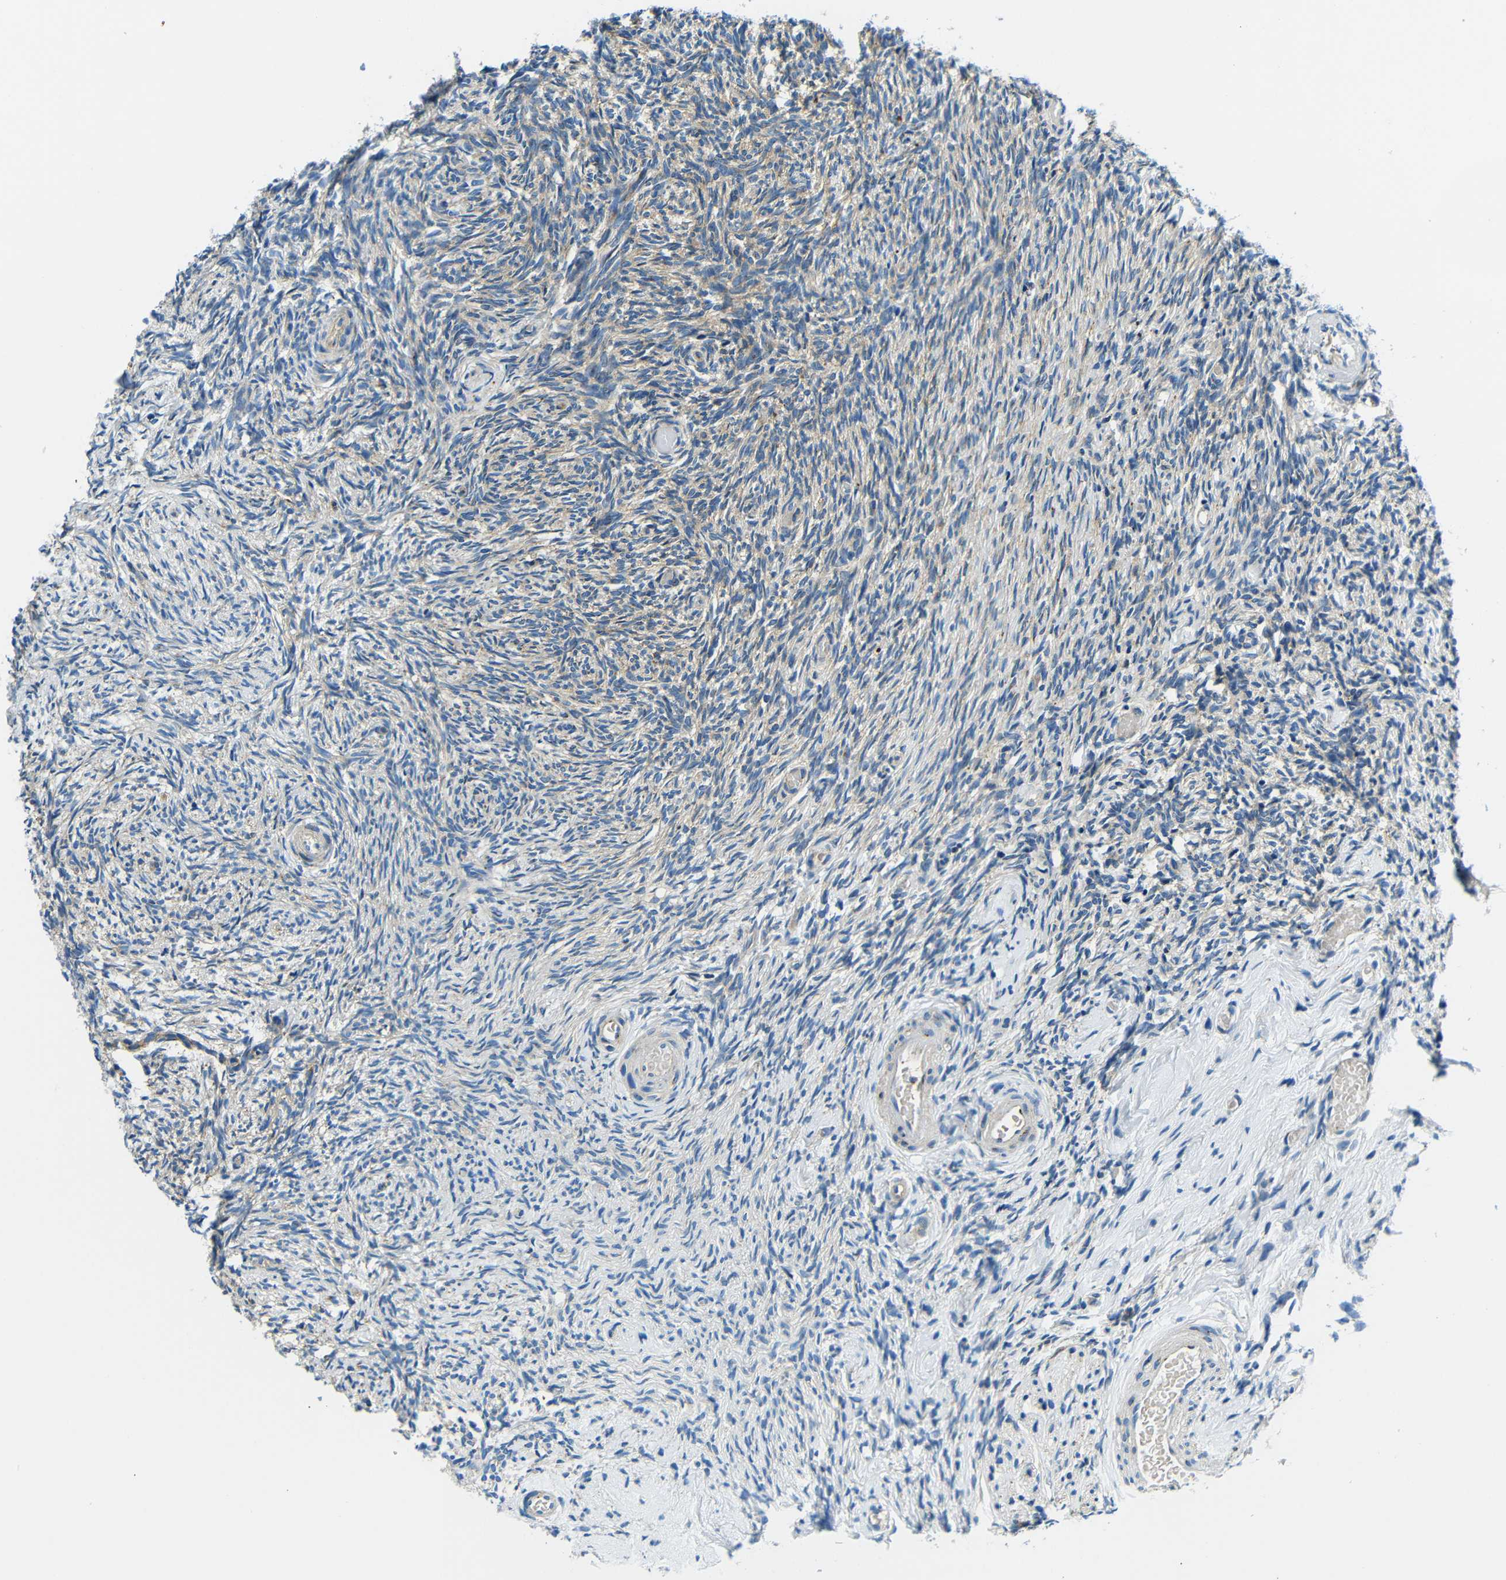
{"staining": {"intensity": "negative", "quantity": "none", "location": "none"}, "tissue": "ovary", "cell_type": "Ovarian stroma cells", "image_type": "normal", "snomed": [{"axis": "morphology", "description": "Normal tissue, NOS"}, {"axis": "topography", "description": "Ovary"}], "caption": "Human ovary stained for a protein using immunohistochemistry demonstrates no staining in ovarian stroma cells.", "gene": "USO1", "patient": {"sex": "female", "age": 60}}